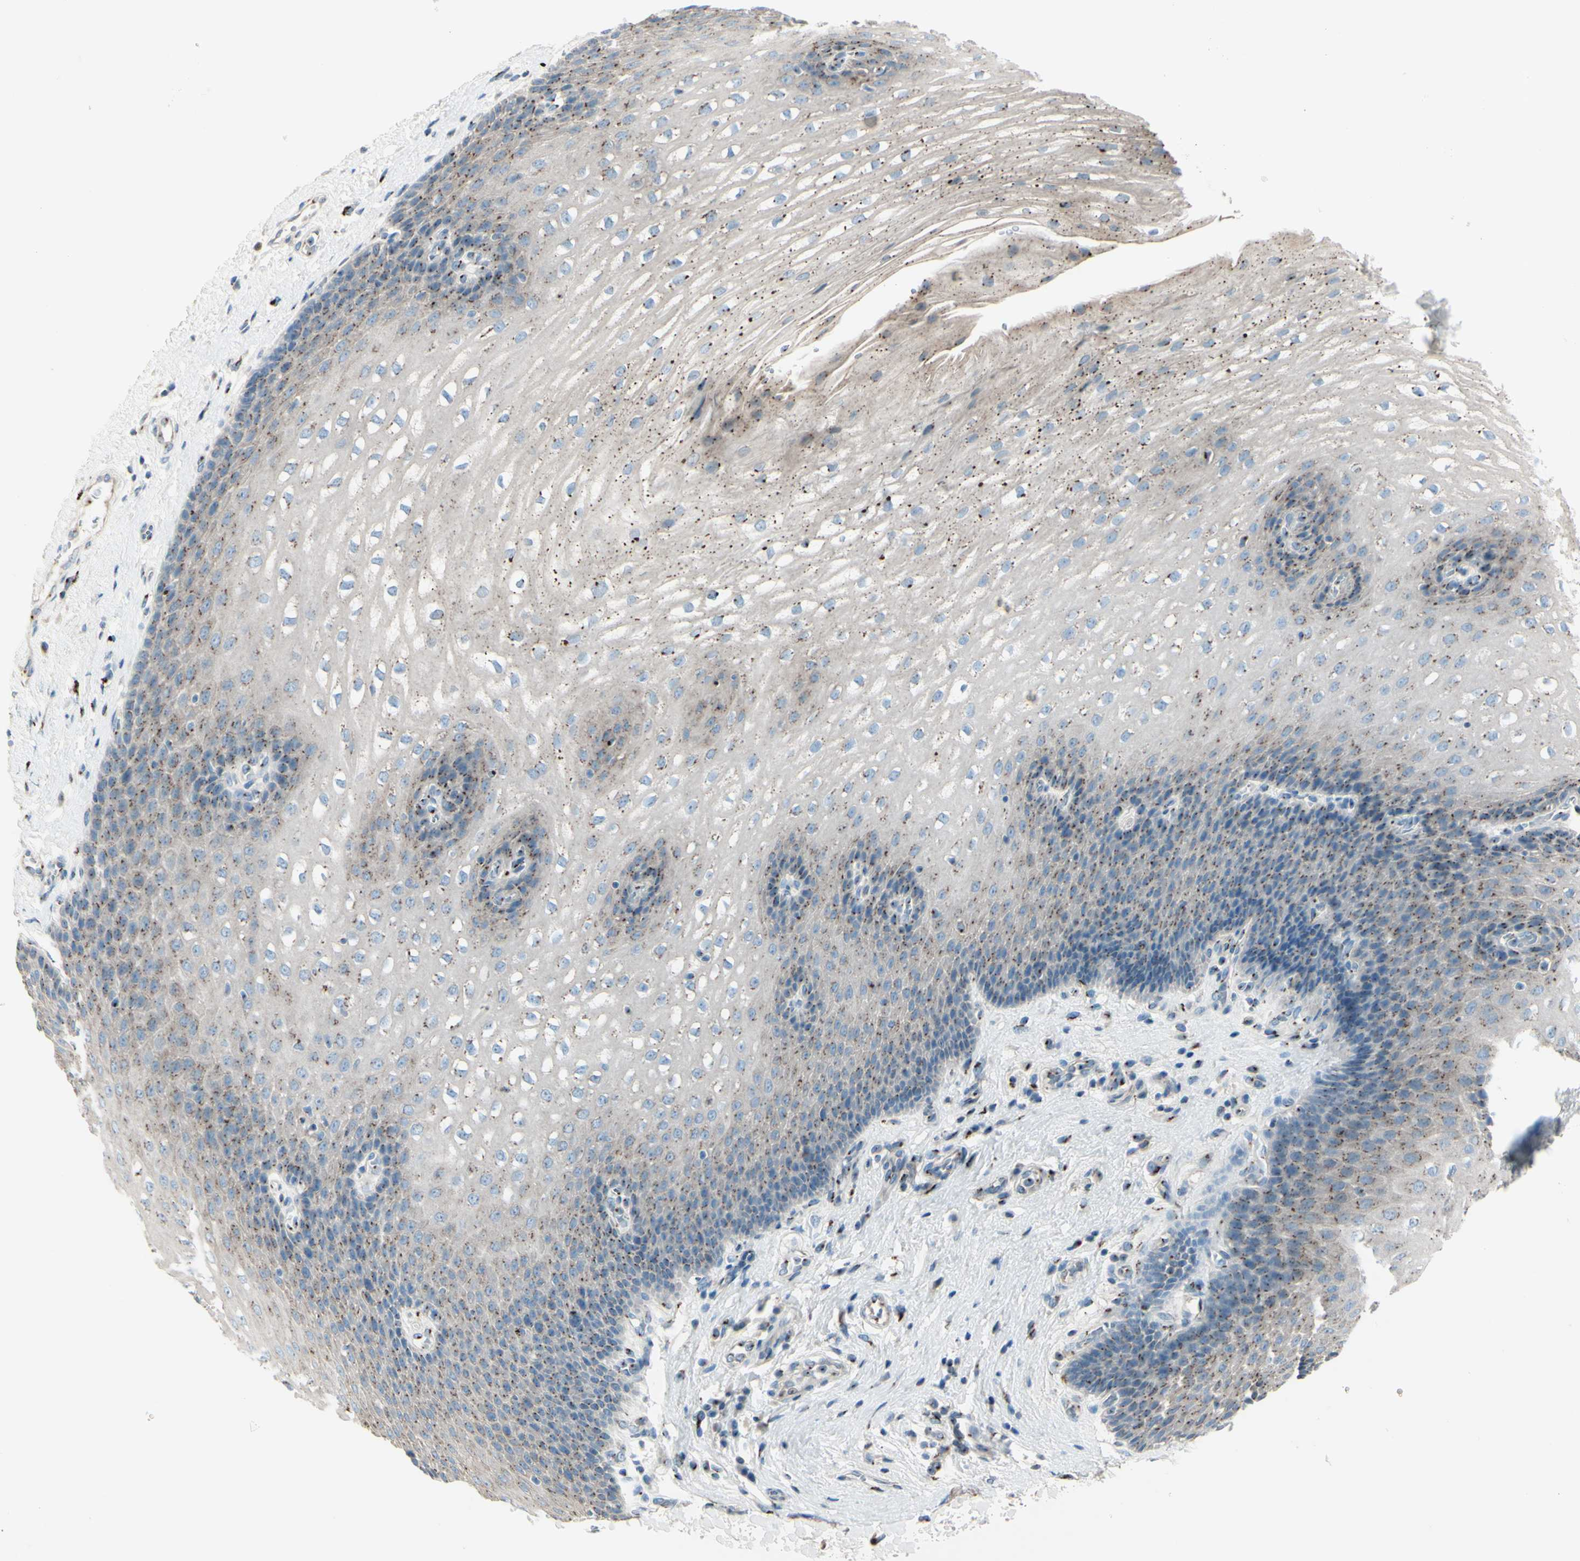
{"staining": {"intensity": "moderate", "quantity": "25%-75%", "location": "cytoplasmic/membranous"}, "tissue": "esophagus", "cell_type": "Squamous epithelial cells", "image_type": "normal", "snomed": [{"axis": "morphology", "description": "Normal tissue, NOS"}, {"axis": "topography", "description": "Esophagus"}], "caption": "This image exhibits unremarkable esophagus stained with immunohistochemistry to label a protein in brown. The cytoplasmic/membranous of squamous epithelial cells show moderate positivity for the protein. Nuclei are counter-stained blue.", "gene": "B4GALT1", "patient": {"sex": "male", "age": 48}}